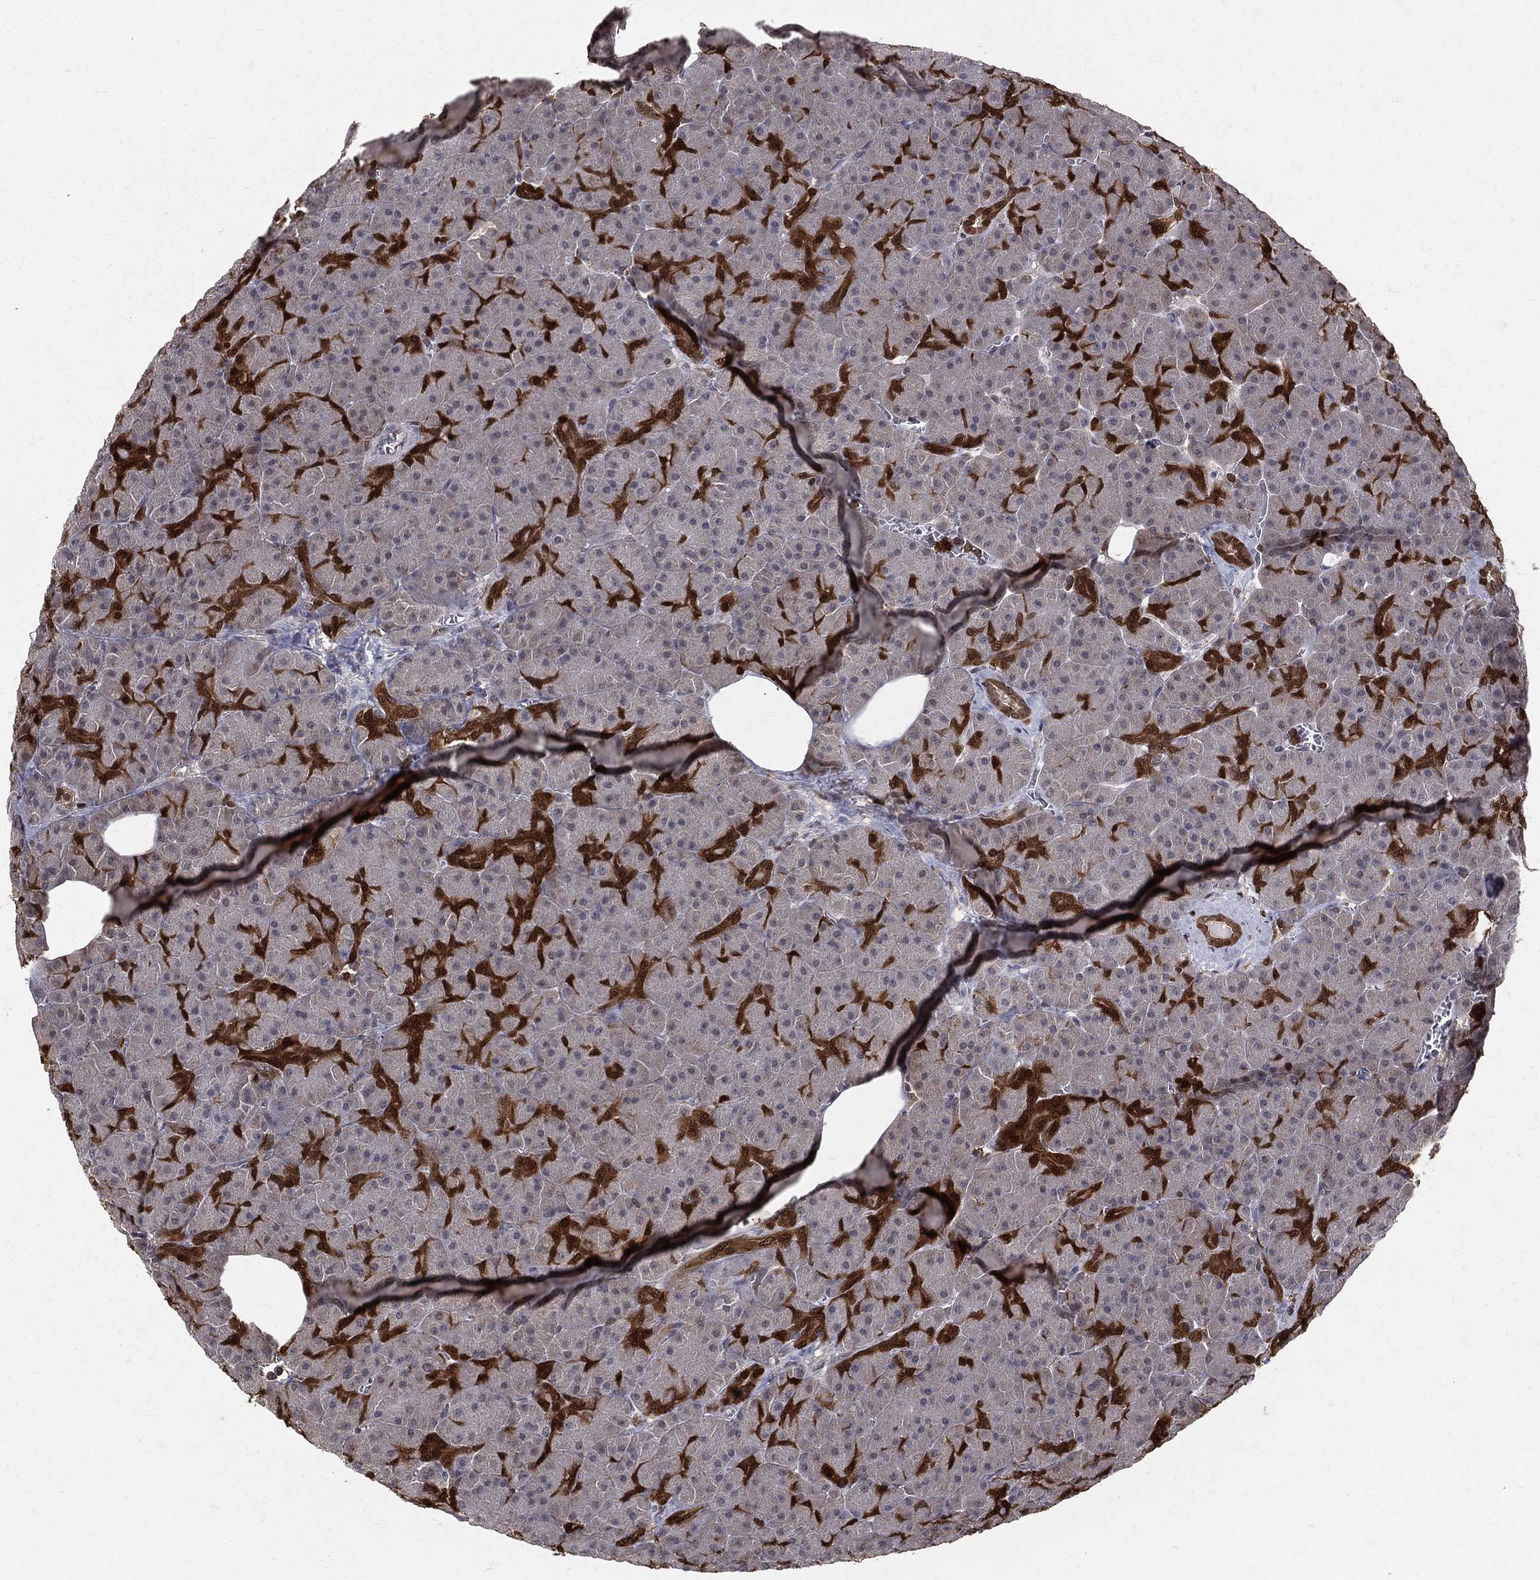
{"staining": {"intensity": "strong", "quantity": "<25%", "location": "cytoplasmic/membranous,nuclear"}, "tissue": "pancreas", "cell_type": "Exocrine glandular cells", "image_type": "normal", "snomed": [{"axis": "morphology", "description": "Normal tissue, NOS"}, {"axis": "topography", "description": "Pancreas"}], "caption": "IHC (DAB (3,3'-diaminobenzidine)) staining of benign human pancreas demonstrates strong cytoplasmic/membranous,nuclear protein positivity in approximately <25% of exocrine glandular cells.", "gene": "ENO1", "patient": {"sex": "male", "age": 61}}